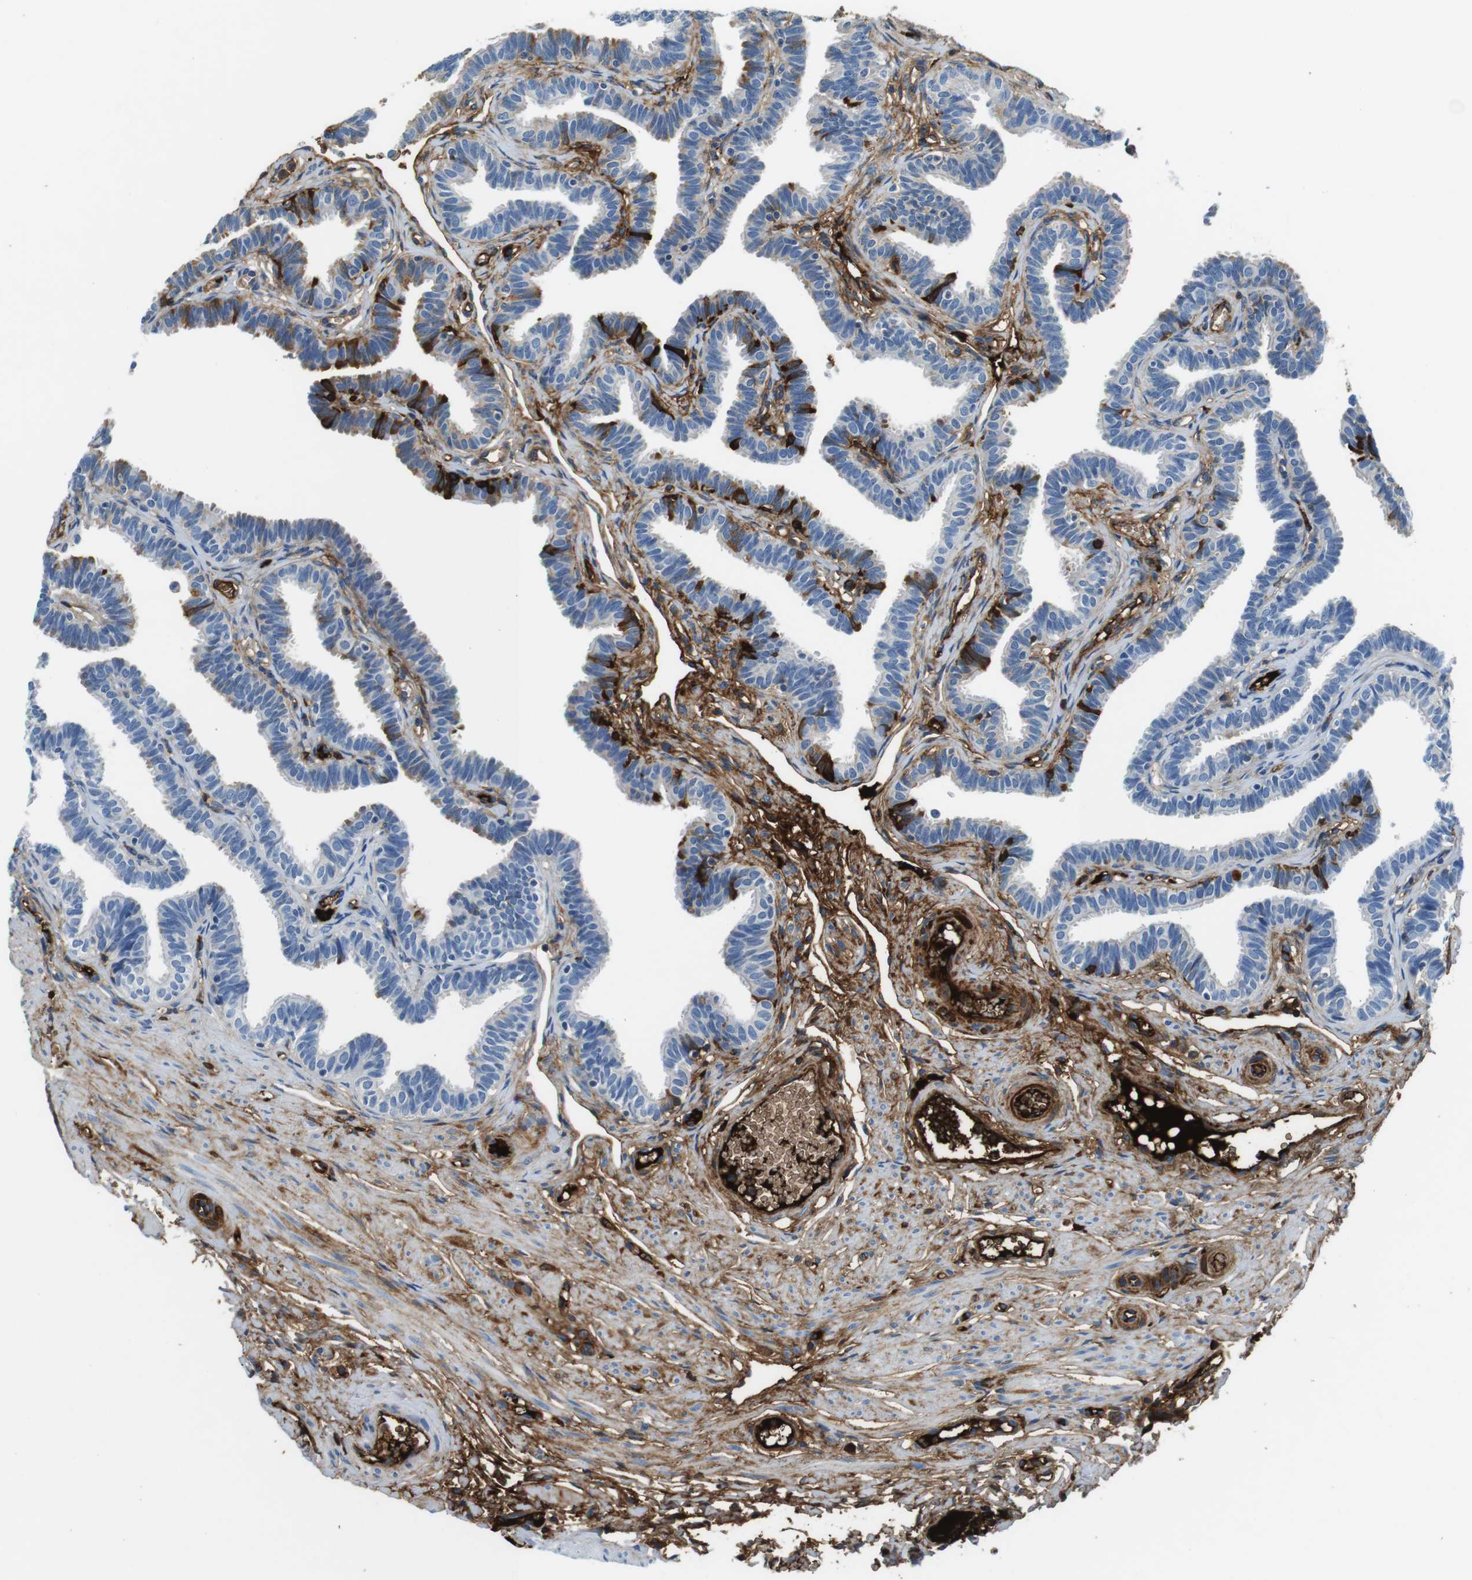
{"staining": {"intensity": "moderate", "quantity": "25%-75%", "location": "cytoplasmic/membranous"}, "tissue": "fallopian tube", "cell_type": "Glandular cells", "image_type": "normal", "snomed": [{"axis": "morphology", "description": "Normal tissue, NOS"}, {"axis": "topography", "description": "Fallopian tube"}, {"axis": "topography", "description": "Ovary"}], "caption": "IHC of normal human fallopian tube shows medium levels of moderate cytoplasmic/membranous positivity in about 25%-75% of glandular cells. The staining is performed using DAB brown chromogen to label protein expression. The nuclei are counter-stained blue using hematoxylin.", "gene": "IGHD", "patient": {"sex": "female", "age": 23}}